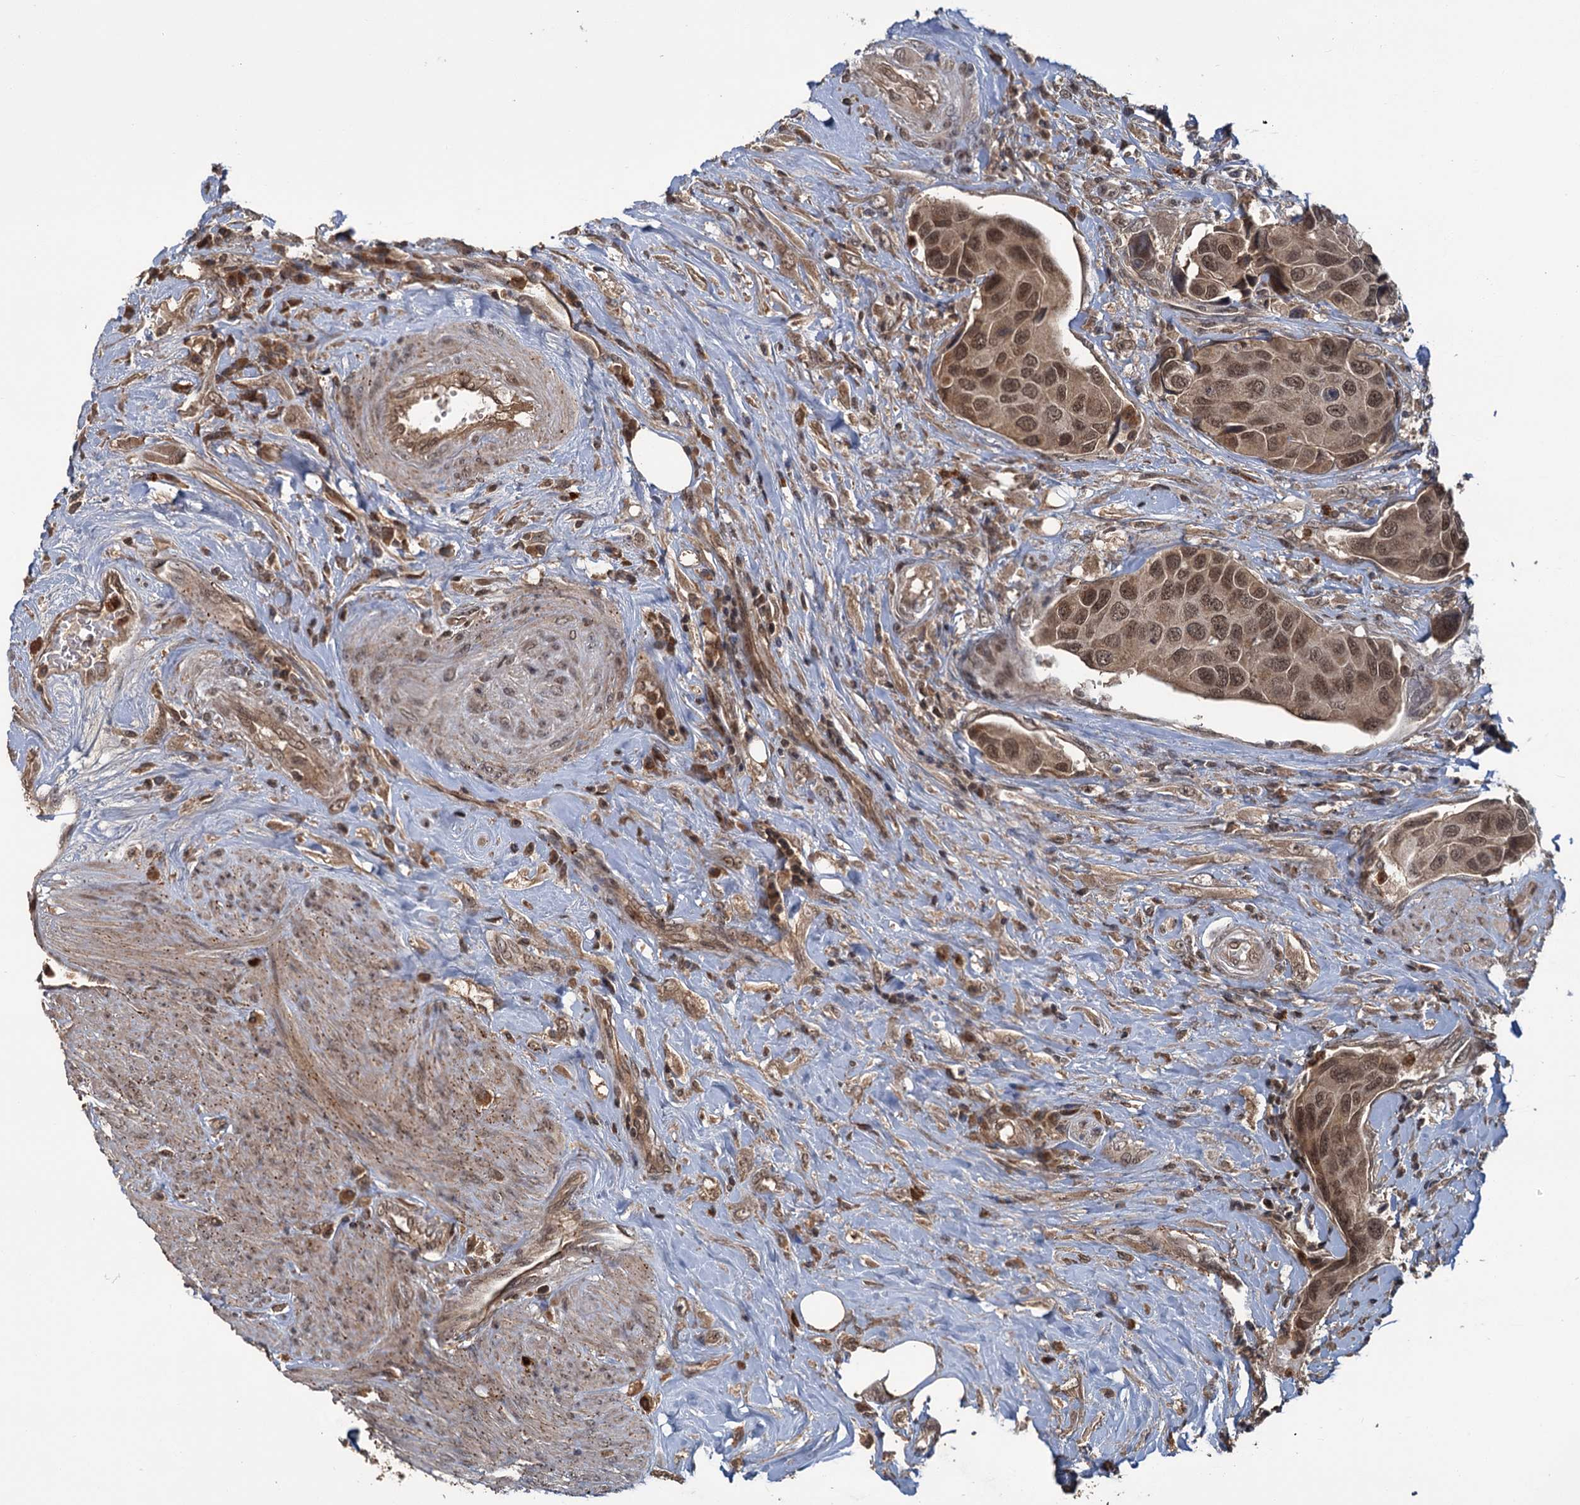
{"staining": {"intensity": "moderate", "quantity": ">75%", "location": "cytoplasmic/membranous,nuclear"}, "tissue": "urothelial cancer", "cell_type": "Tumor cells", "image_type": "cancer", "snomed": [{"axis": "morphology", "description": "Urothelial carcinoma, High grade"}, {"axis": "topography", "description": "Urinary bladder"}], "caption": "Brown immunohistochemical staining in high-grade urothelial carcinoma reveals moderate cytoplasmic/membranous and nuclear expression in about >75% of tumor cells.", "gene": "KANSL2", "patient": {"sex": "male", "age": 74}}